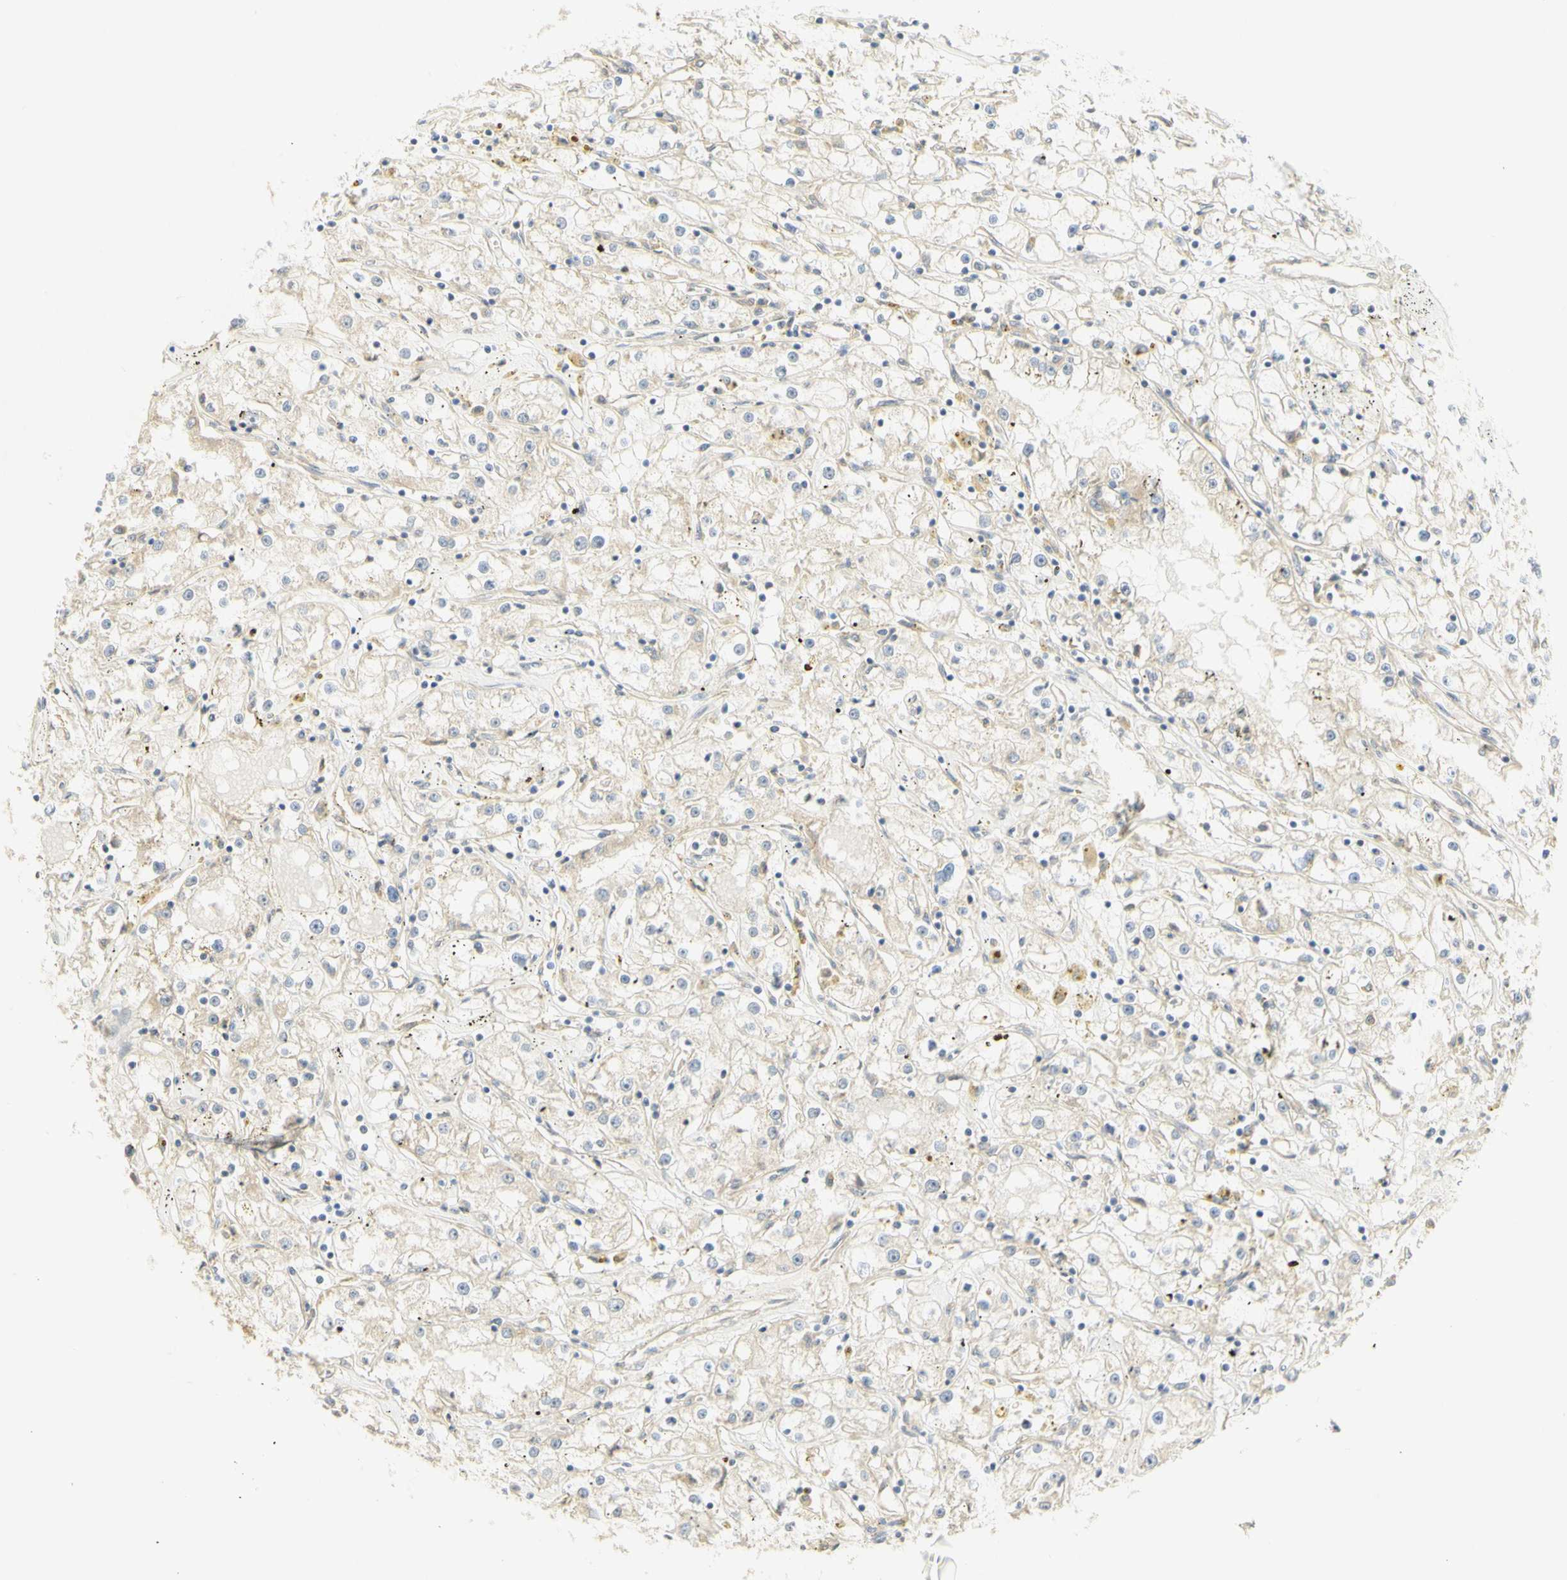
{"staining": {"intensity": "negative", "quantity": "none", "location": "none"}, "tissue": "renal cancer", "cell_type": "Tumor cells", "image_type": "cancer", "snomed": [{"axis": "morphology", "description": "Adenocarcinoma, NOS"}, {"axis": "topography", "description": "Kidney"}], "caption": "IHC photomicrograph of human renal cancer stained for a protein (brown), which reveals no positivity in tumor cells.", "gene": "KIF11", "patient": {"sex": "male", "age": 56}}